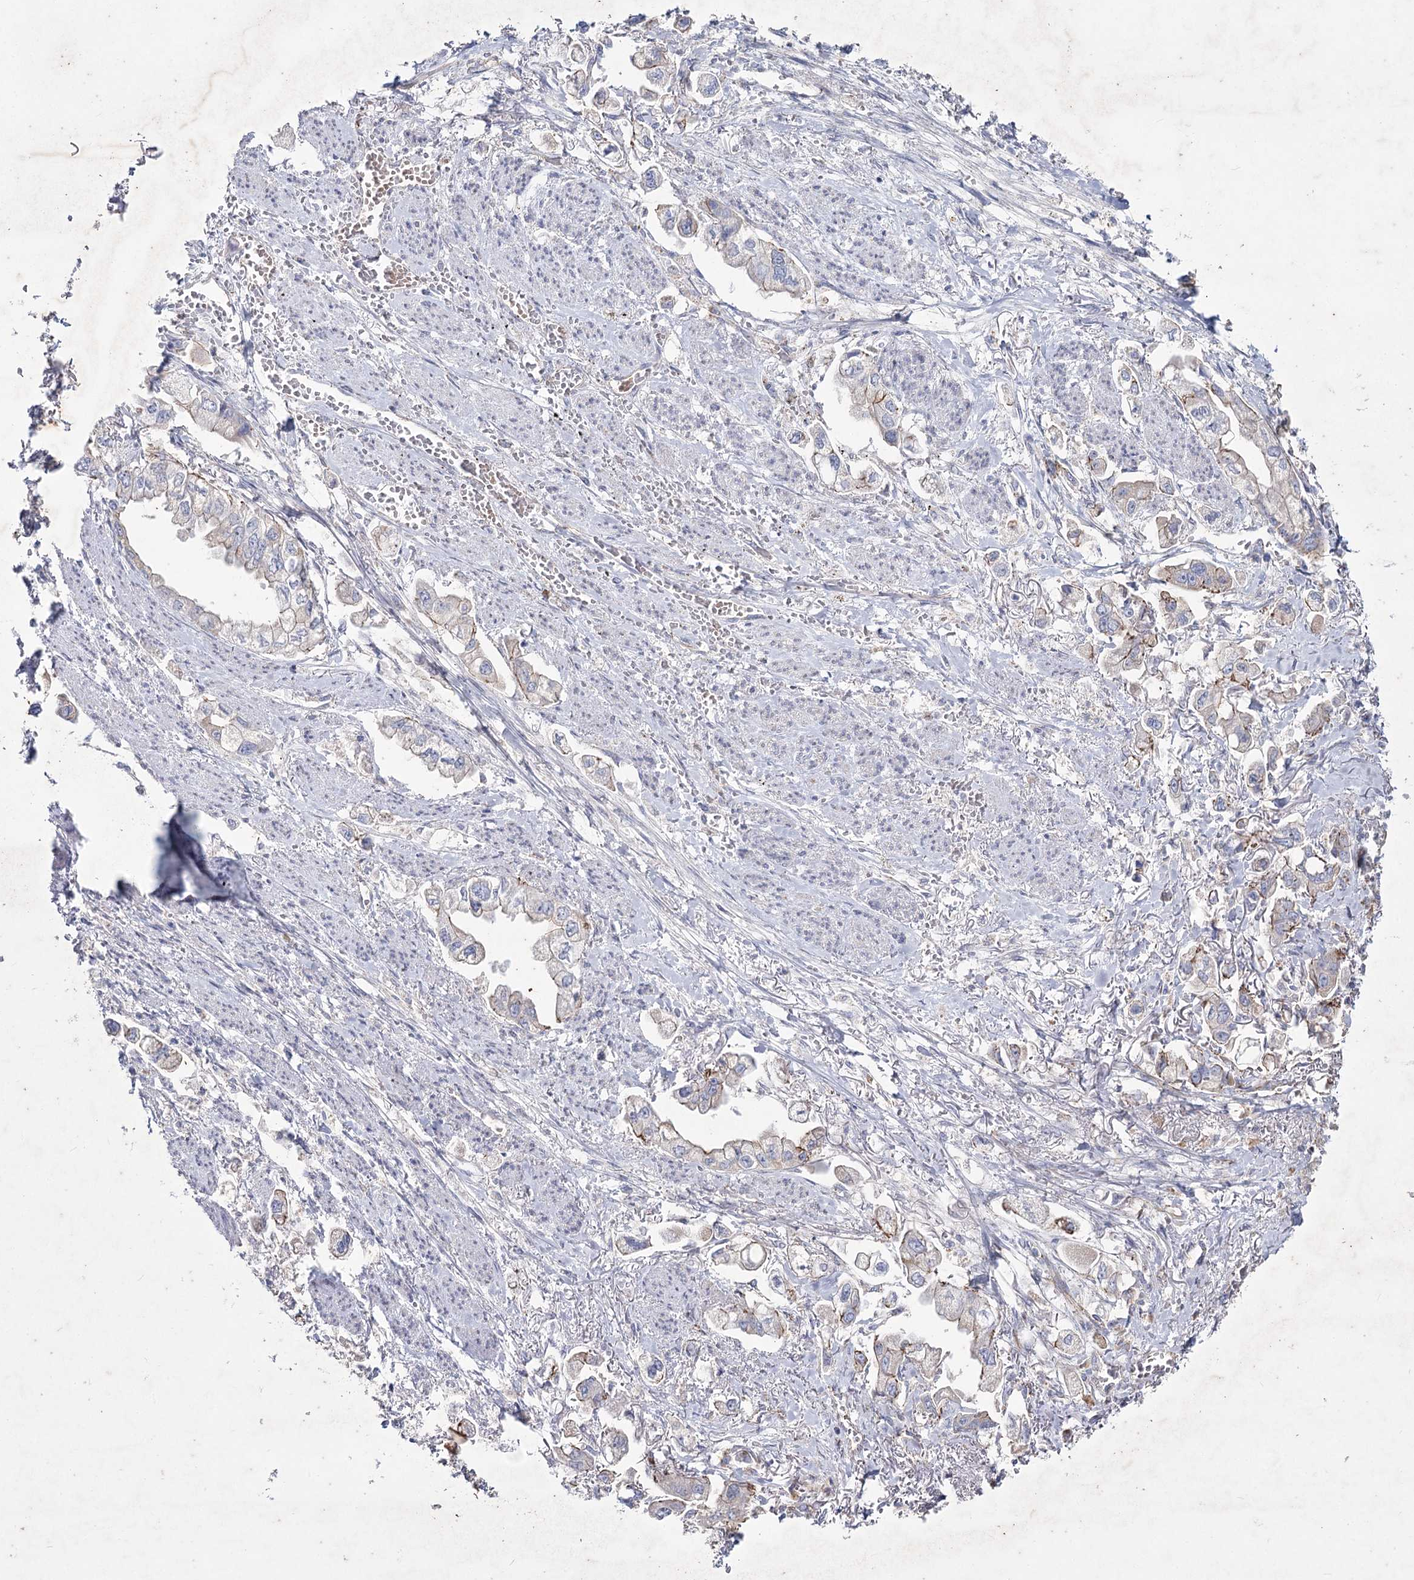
{"staining": {"intensity": "weak", "quantity": "<25%", "location": "cytoplasmic/membranous"}, "tissue": "stomach cancer", "cell_type": "Tumor cells", "image_type": "cancer", "snomed": [{"axis": "morphology", "description": "Adenocarcinoma, NOS"}, {"axis": "topography", "description": "Stomach"}], "caption": "This image is of stomach cancer stained with immunohistochemistry to label a protein in brown with the nuclei are counter-stained blue. There is no positivity in tumor cells.", "gene": "LDLRAD3", "patient": {"sex": "male", "age": 62}}